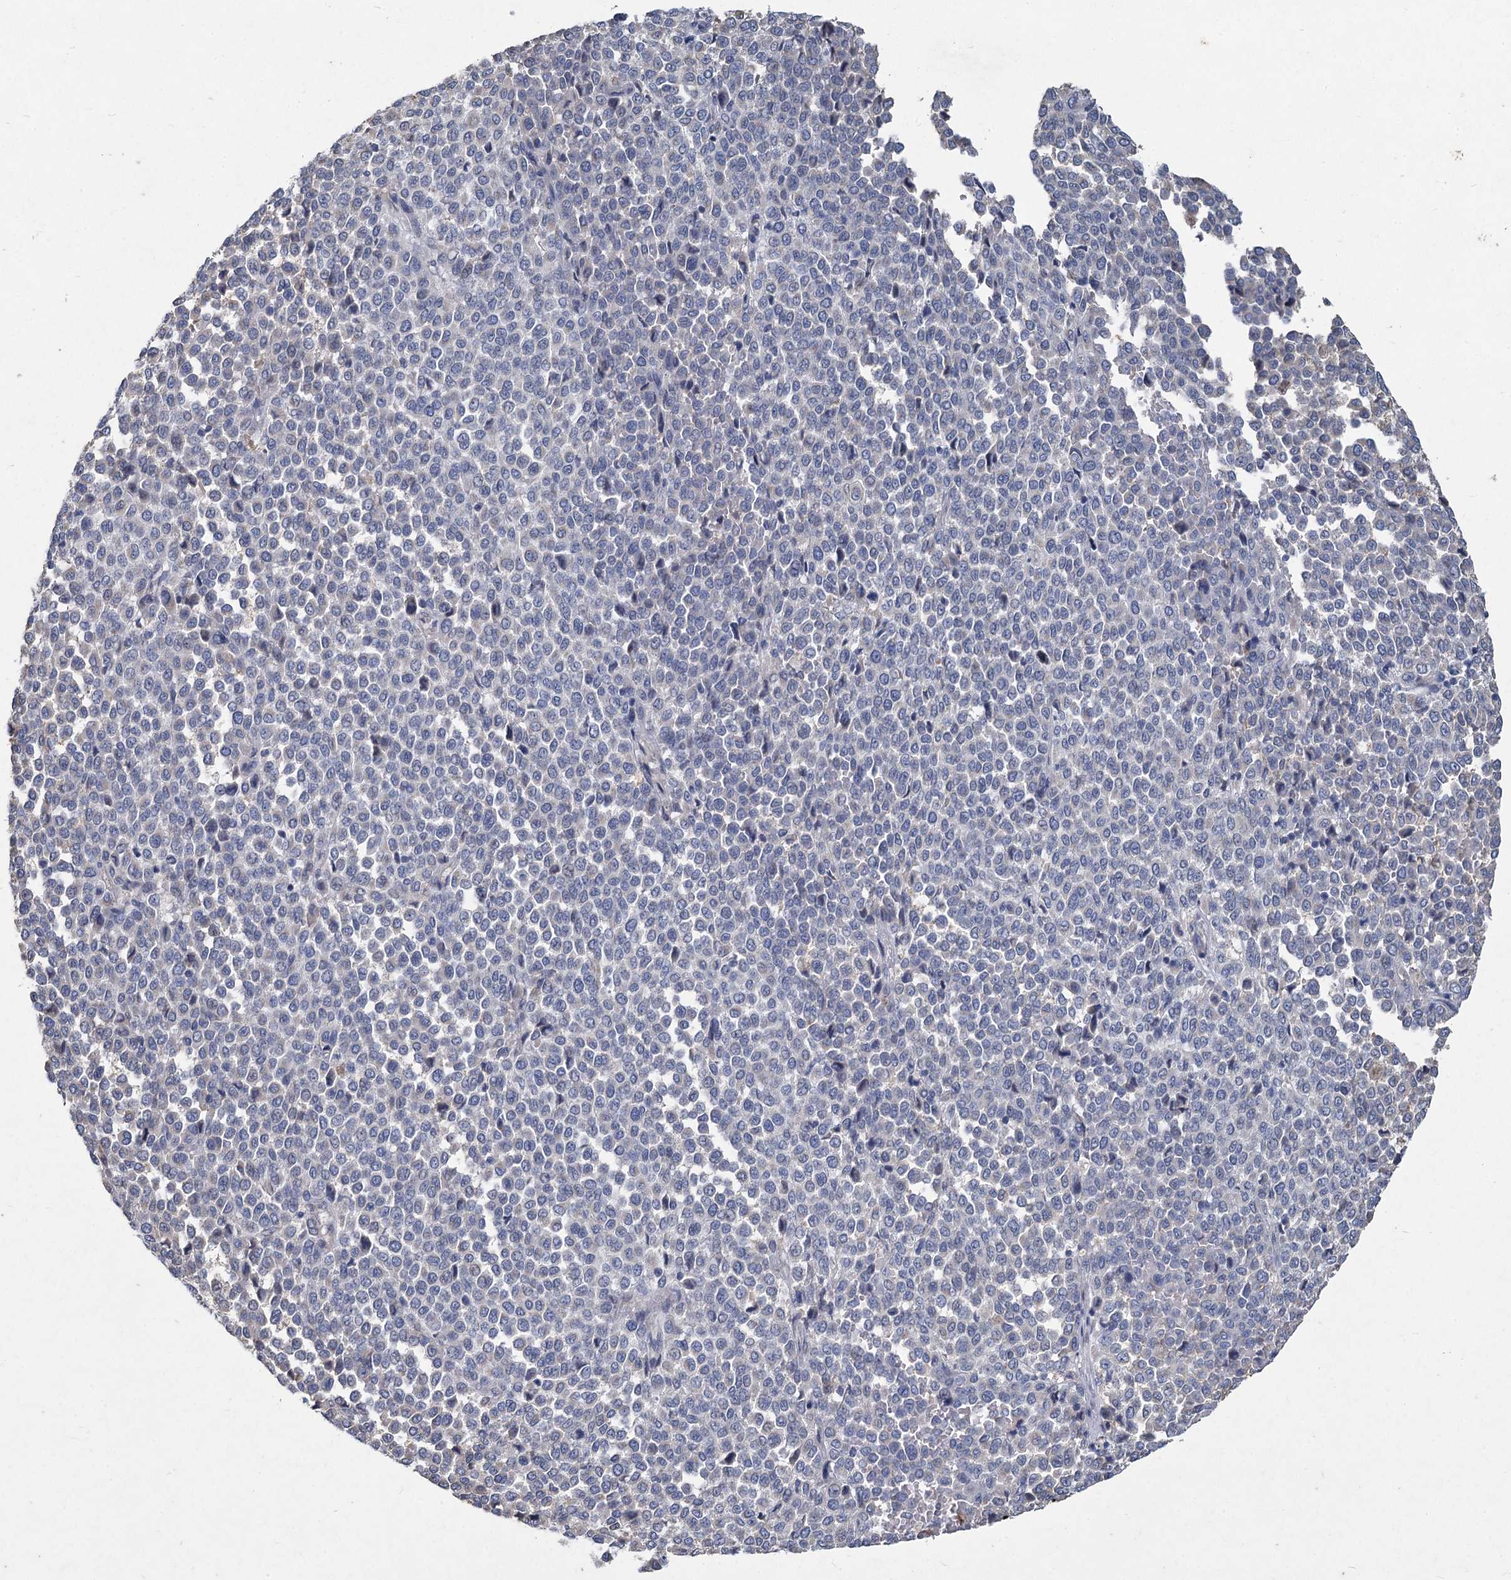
{"staining": {"intensity": "negative", "quantity": "none", "location": "none"}, "tissue": "melanoma", "cell_type": "Tumor cells", "image_type": "cancer", "snomed": [{"axis": "morphology", "description": "Malignant melanoma, Metastatic site"}, {"axis": "topography", "description": "Pancreas"}], "caption": "Tumor cells show no significant protein staining in malignant melanoma (metastatic site).", "gene": "HES2", "patient": {"sex": "female", "age": 30}}